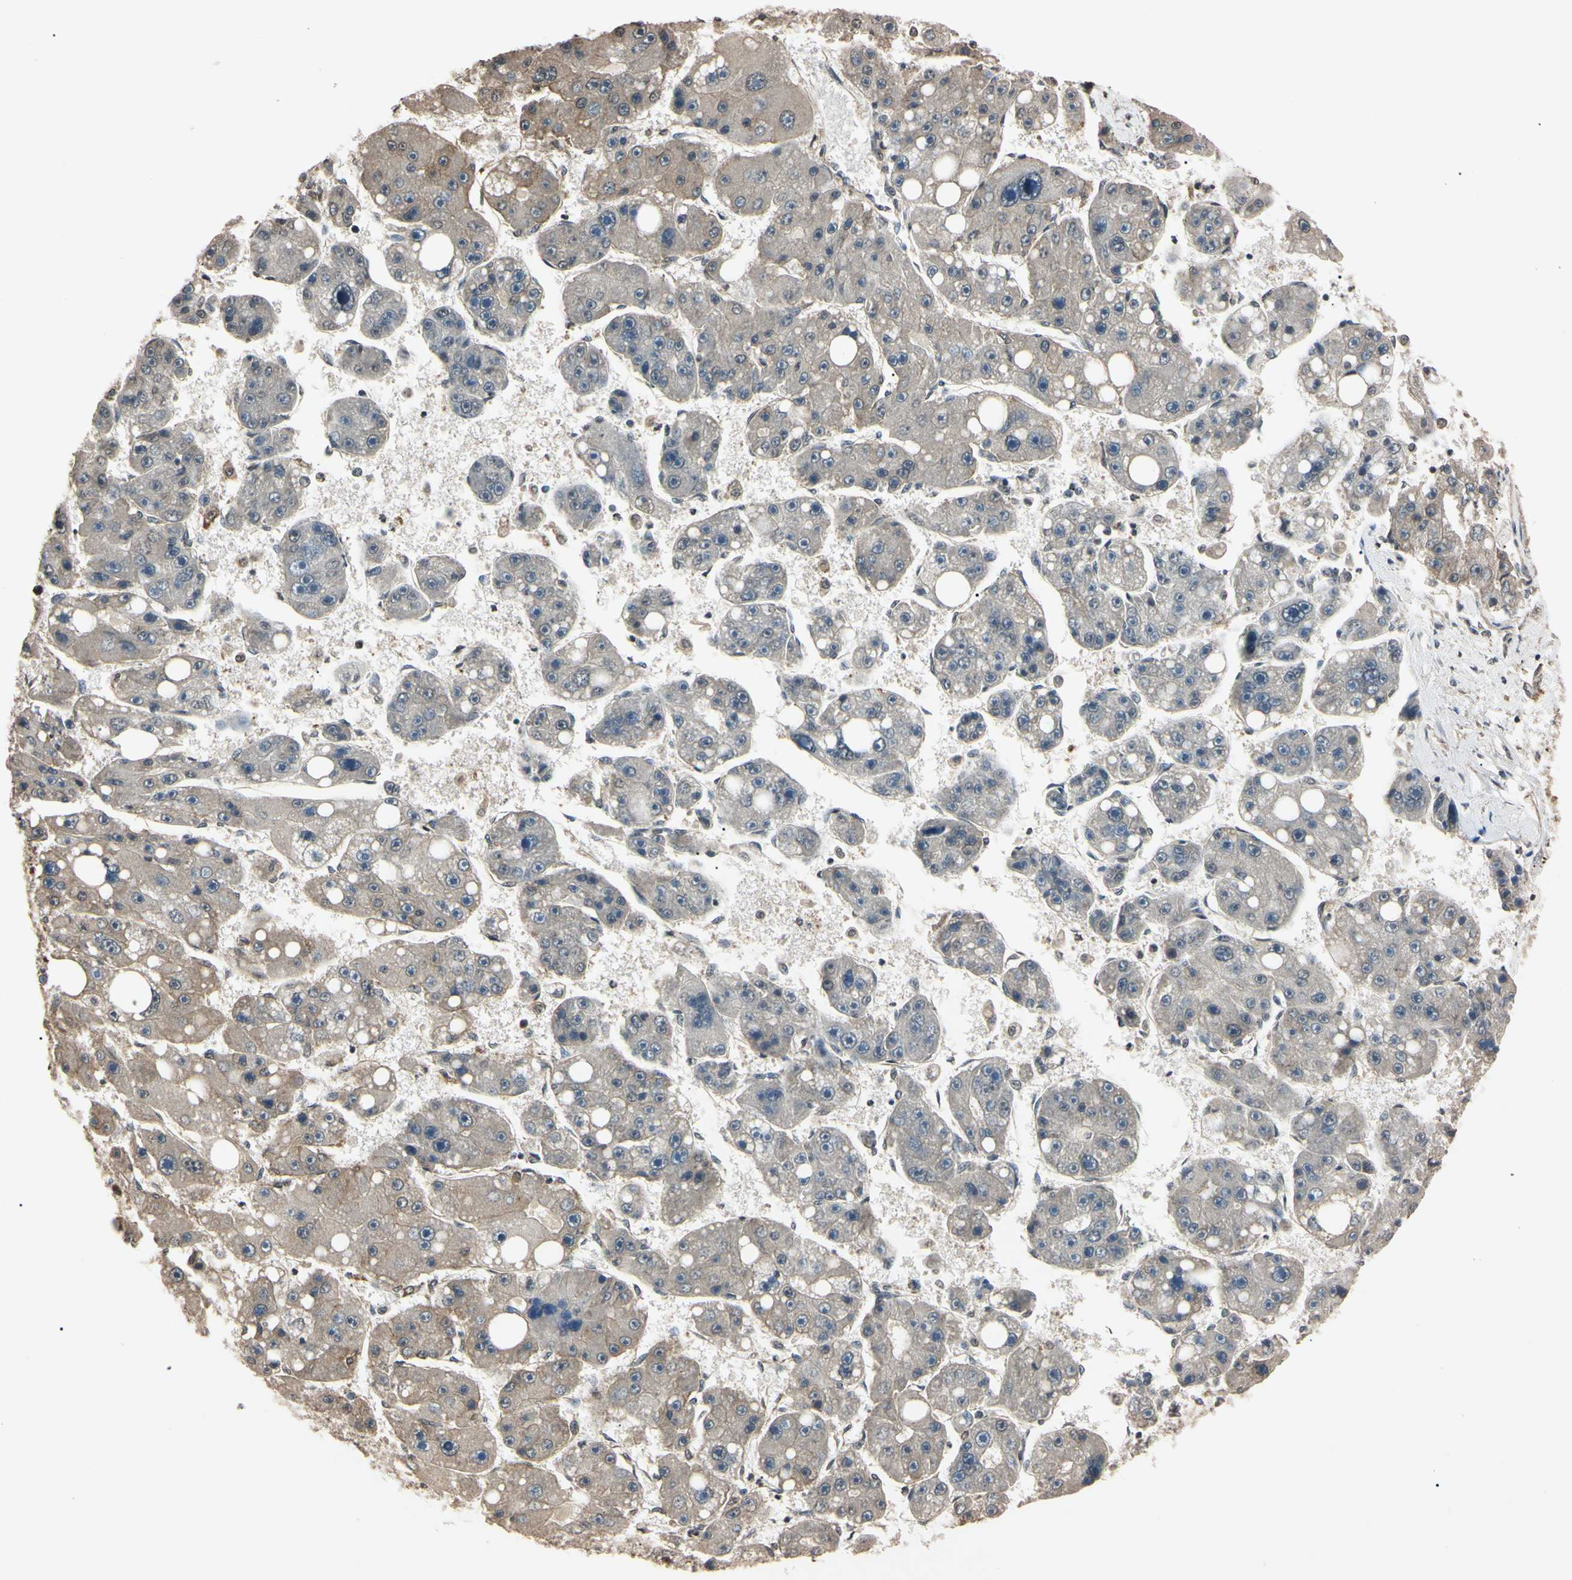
{"staining": {"intensity": "weak", "quantity": "25%-75%", "location": "cytoplasmic/membranous"}, "tissue": "liver cancer", "cell_type": "Tumor cells", "image_type": "cancer", "snomed": [{"axis": "morphology", "description": "Carcinoma, Hepatocellular, NOS"}, {"axis": "topography", "description": "Liver"}], "caption": "Liver cancer tissue shows weak cytoplasmic/membranous expression in approximately 25%-75% of tumor cells, visualized by immunohistochemistry.", "gene": "EPN1", "patient": {"sex": "female", "age": 61}}